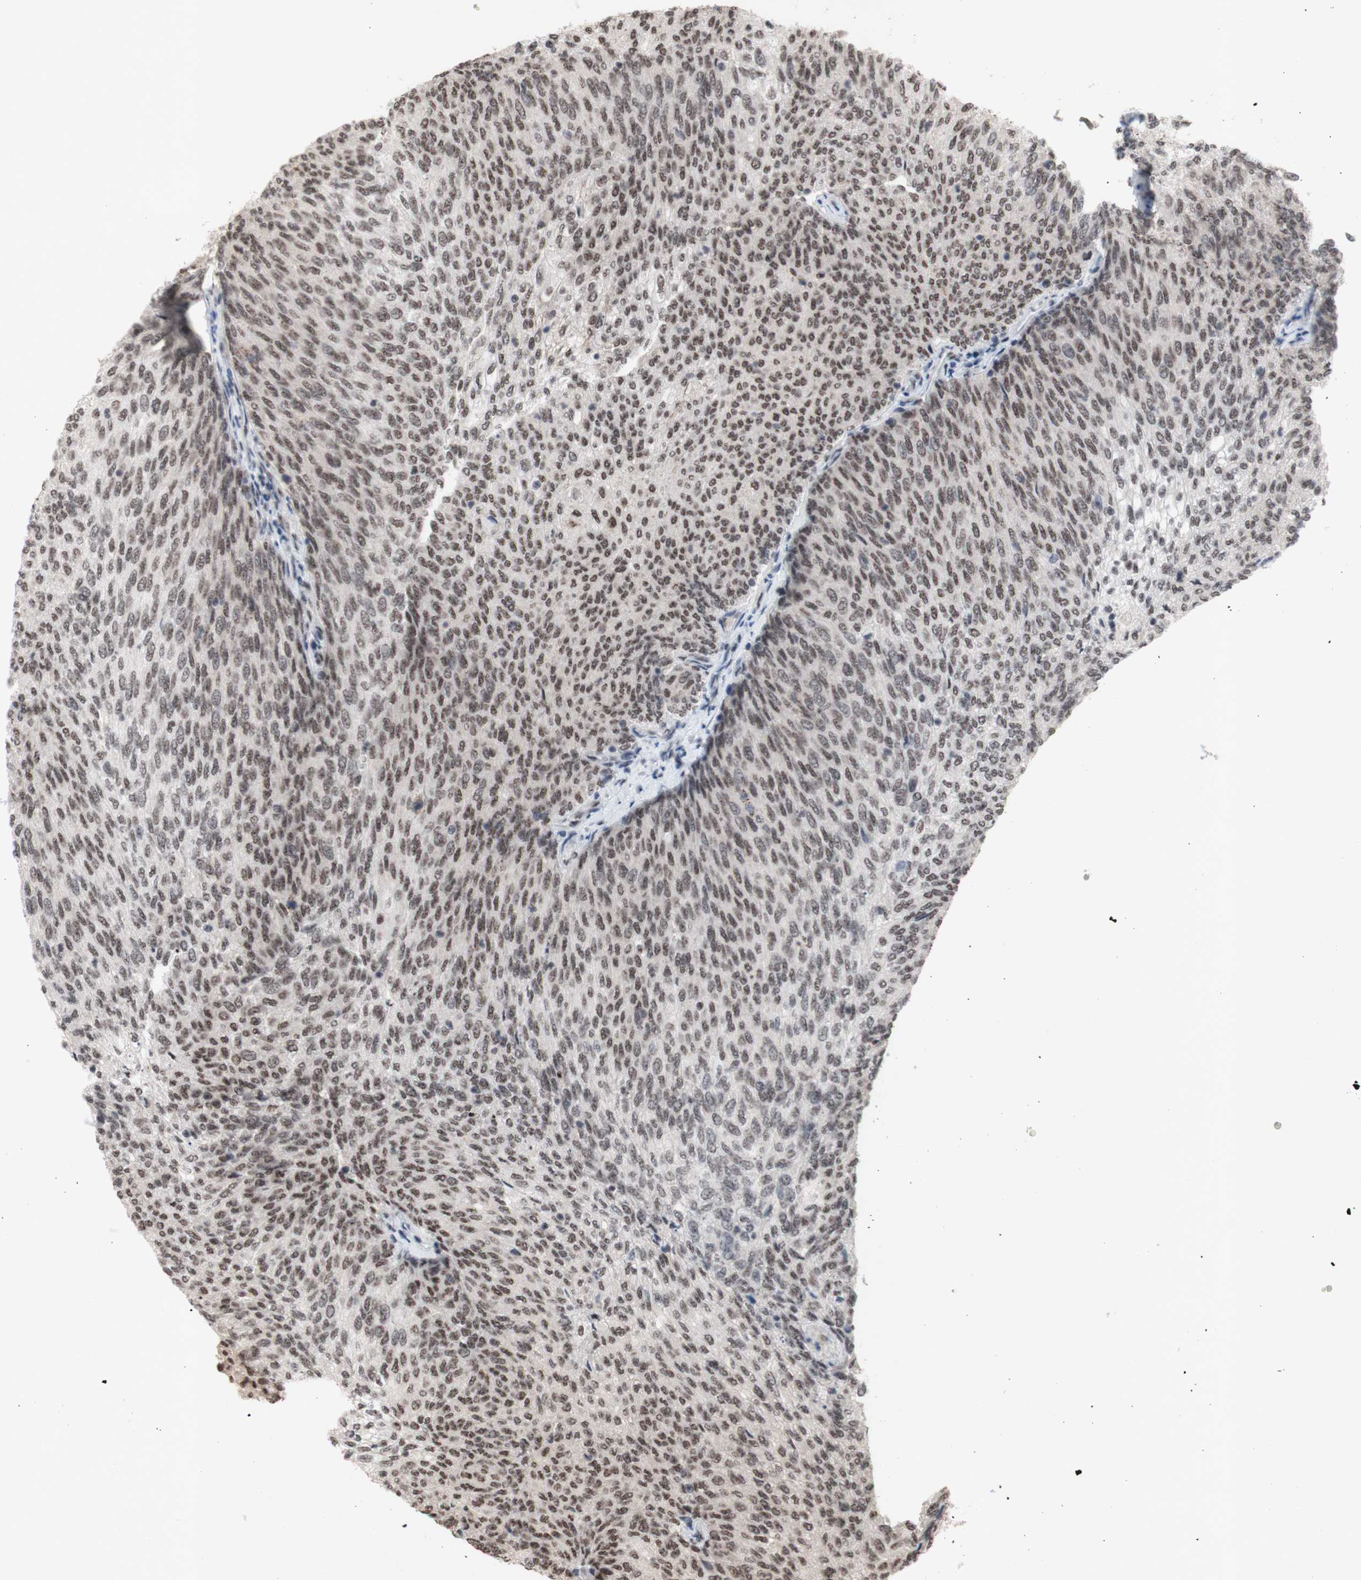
{"staining": {"intensity": "weak", "quantity": ">75%", "location": "nuclear"}, "tissue": "urothelial cancer", "cell_type": "Tumor cells", "image_type": "cancer", "snomed": [{"axis": "morphology", "description": "Urothelial carcinoma, Low grade"}, {"axis": "topography", "description": "Urinary bladder"}], "caption": "Brown immunohistochemical staining in urothelial cancer demonstrates weak nuclear expression in about >75% of tumor cells.", "gene": "SFPQ", "patient": {"sex": "female", "age": 79}}